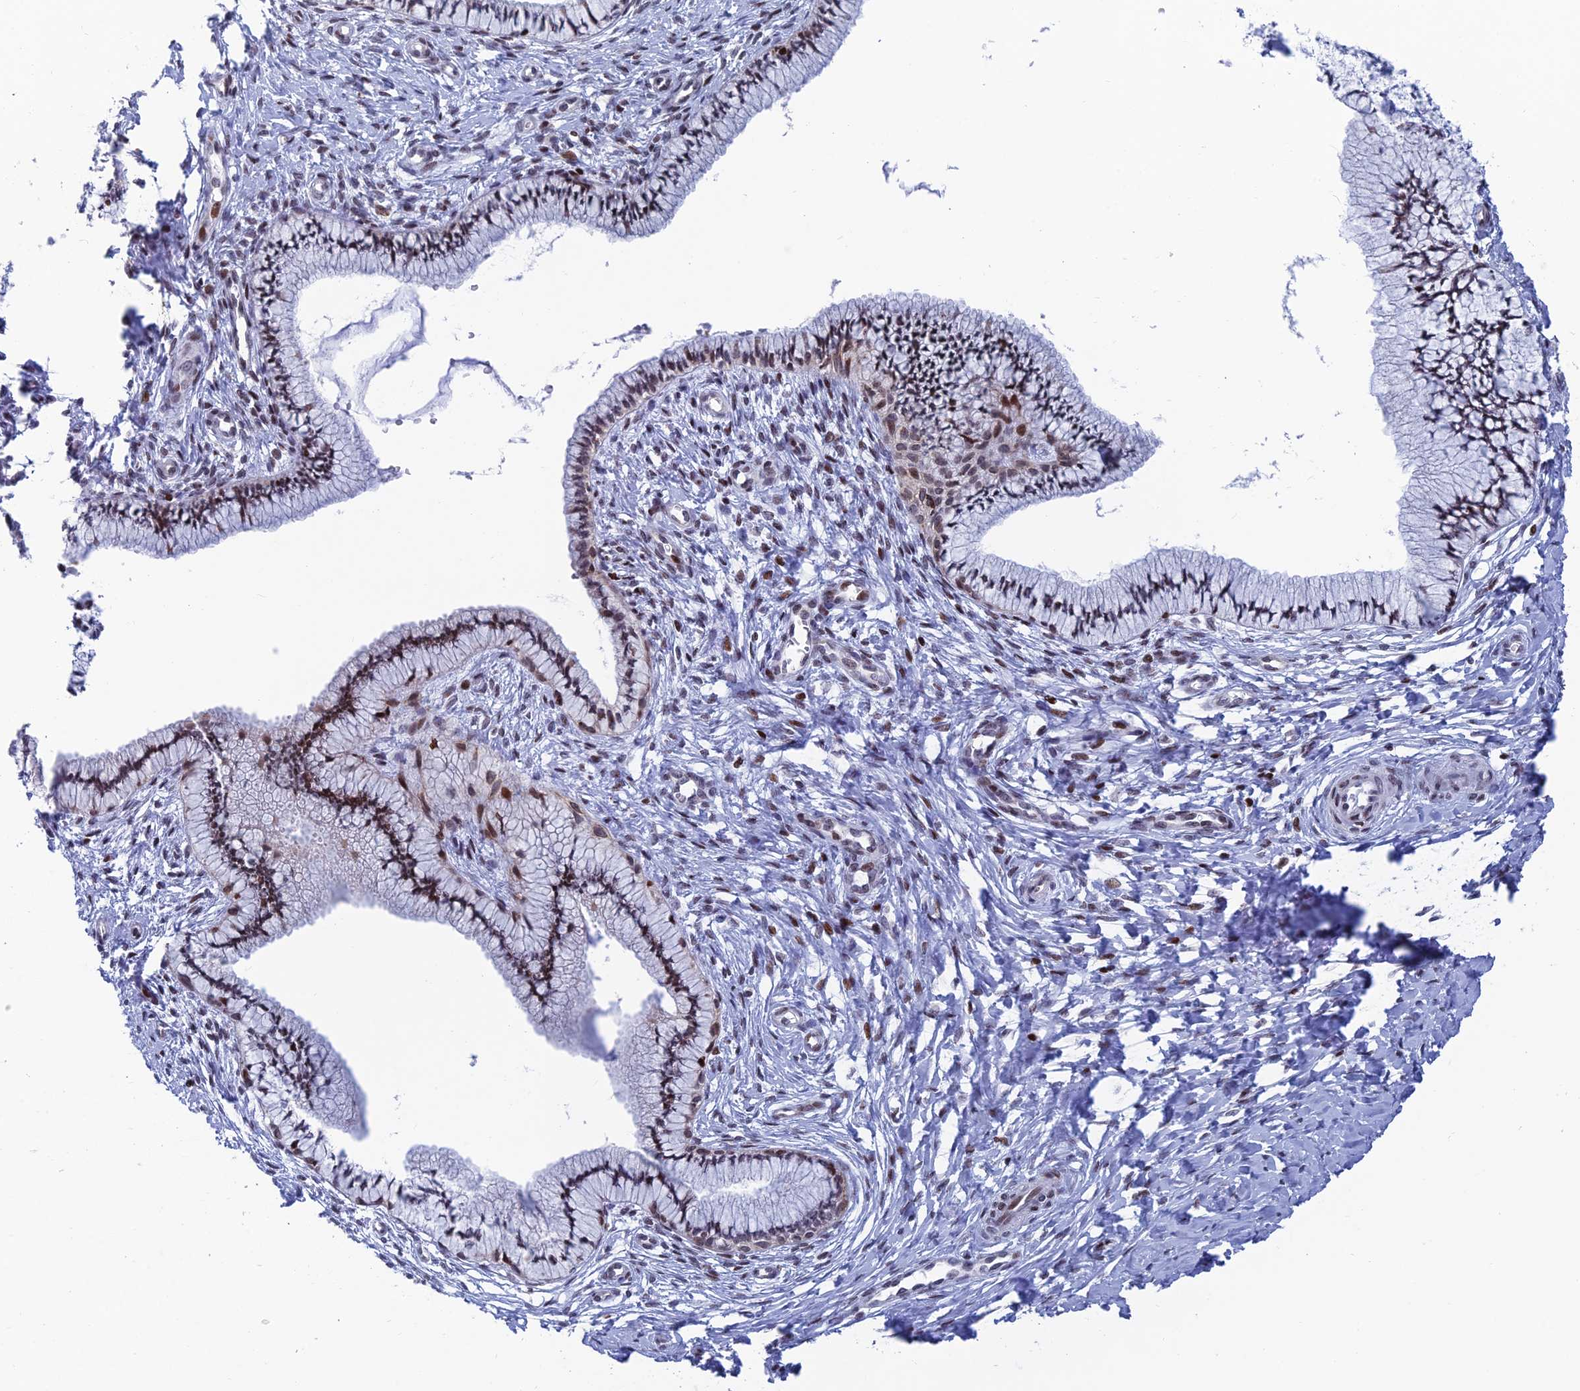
{"staining": {"intensity": "moderate", "quantity": "25%-75%", "location": "nuclear"}, "tissue": "cervix", "cell_type": "Glandular cells", "image_type": "normal", "snomed": [{"axis": "morphology", "description": "Normal tissue, NOS"}, {"axis": "topography", "description": "Cervix"}], "caption": "This image demonstrates immunohistochemistry (IHC) staining of benign cervix, with medium moderate nuclear expression in about 25%-75% of glandular cells.", "gene": "AFF3", "patient": {"sex": "female", "age": 36}}